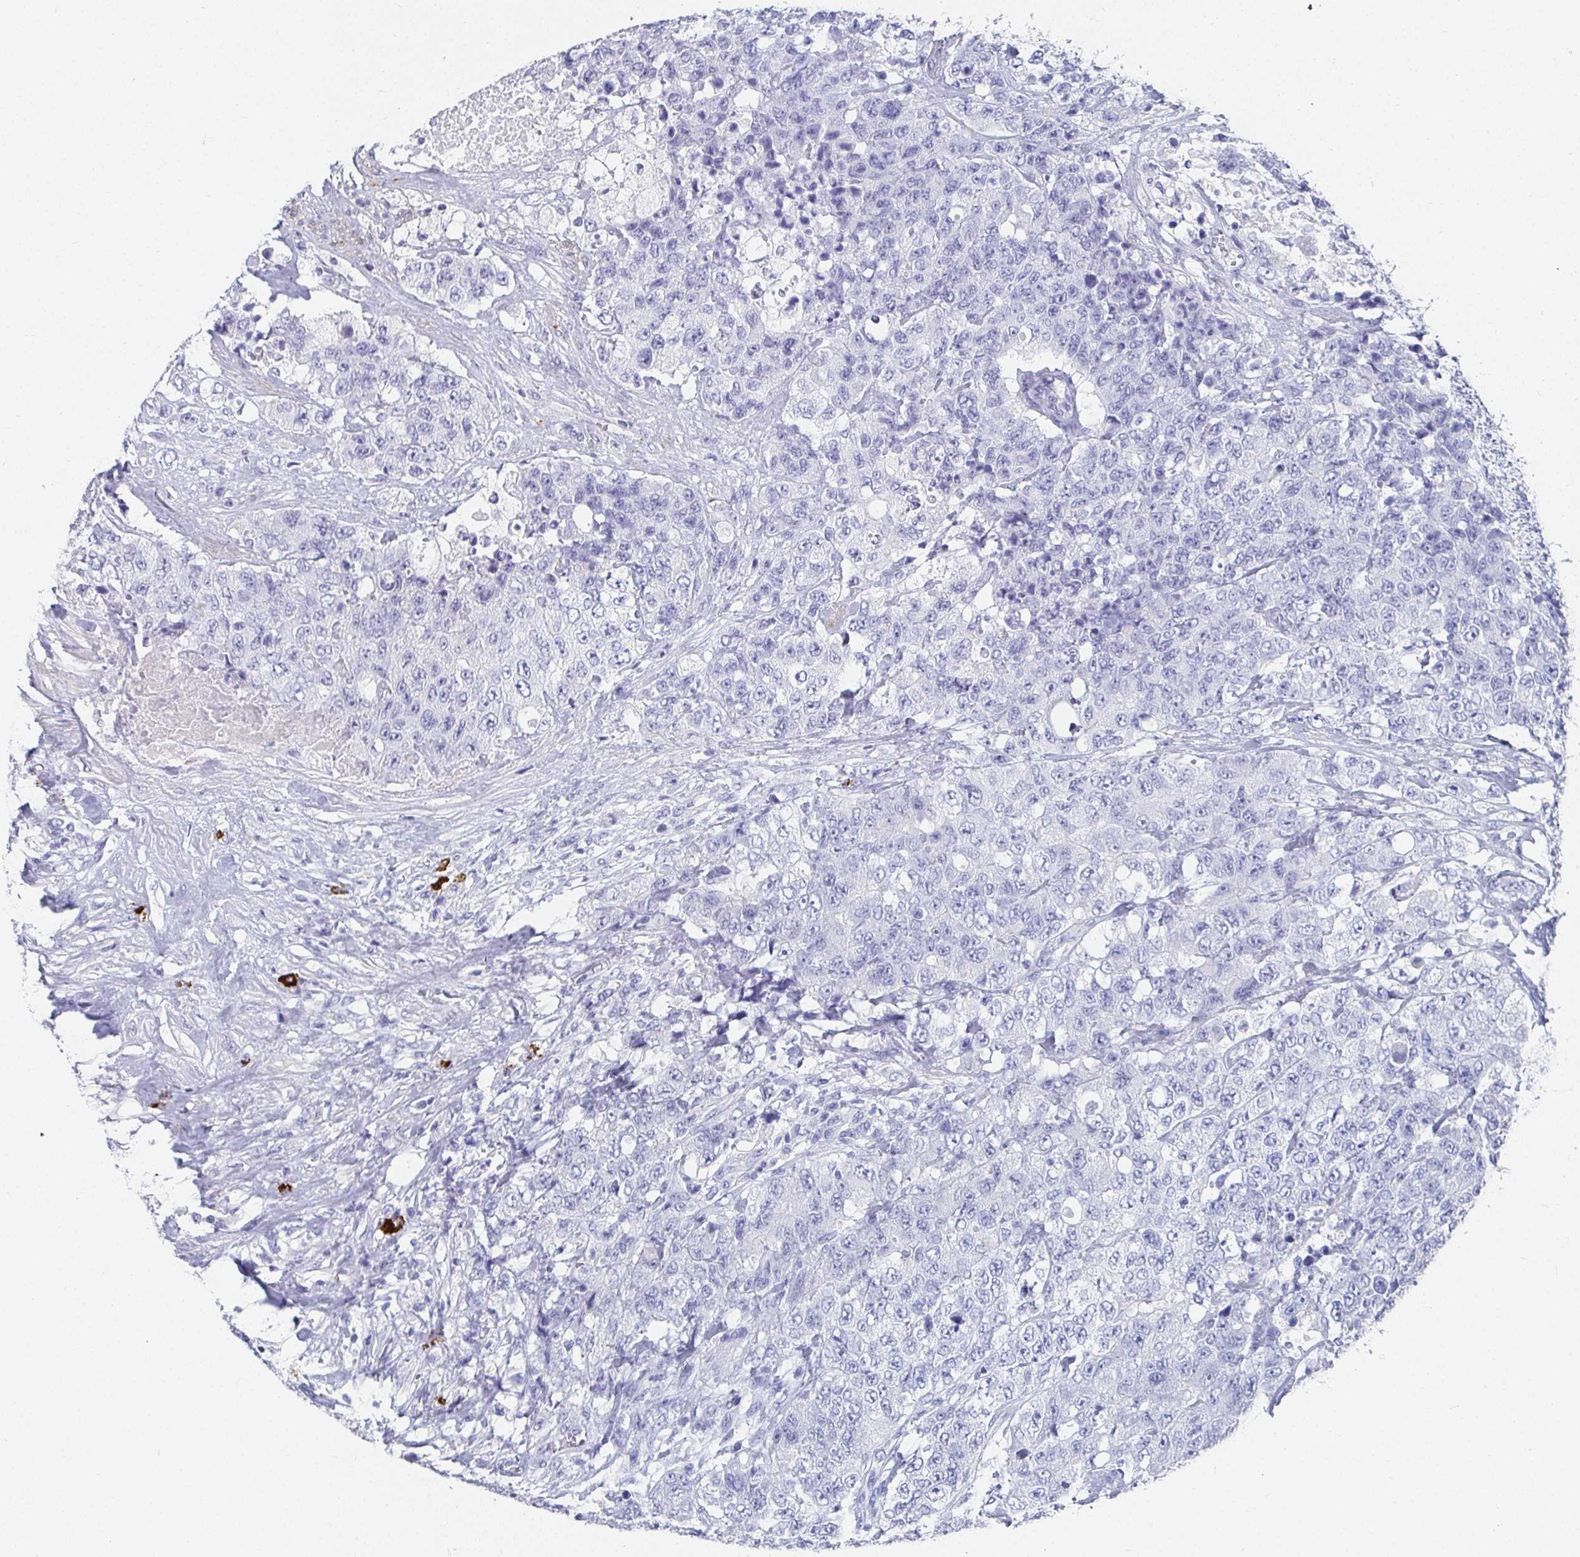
{"staining": {"intensity": "negative", "quantity": "none", "location": "none"}, "tissue": "urothelial cancer", "cell_type": "Tumor cells", "image_type": "cancer", "snomed": [{"axis": "morphology", "description": "Urothelial carcinoma, High grade"}, {"axis": "topography", "description": "Urinary bladder"}], "caption": "This photomicrograph is of urothelial cancer stained with IHC to label a protein in brown with the nuclei are counter-stained blue. There is no positivity in tumor cells.", "gene": "GRIA1", "patient": {"sex": "female", "age": 78}}